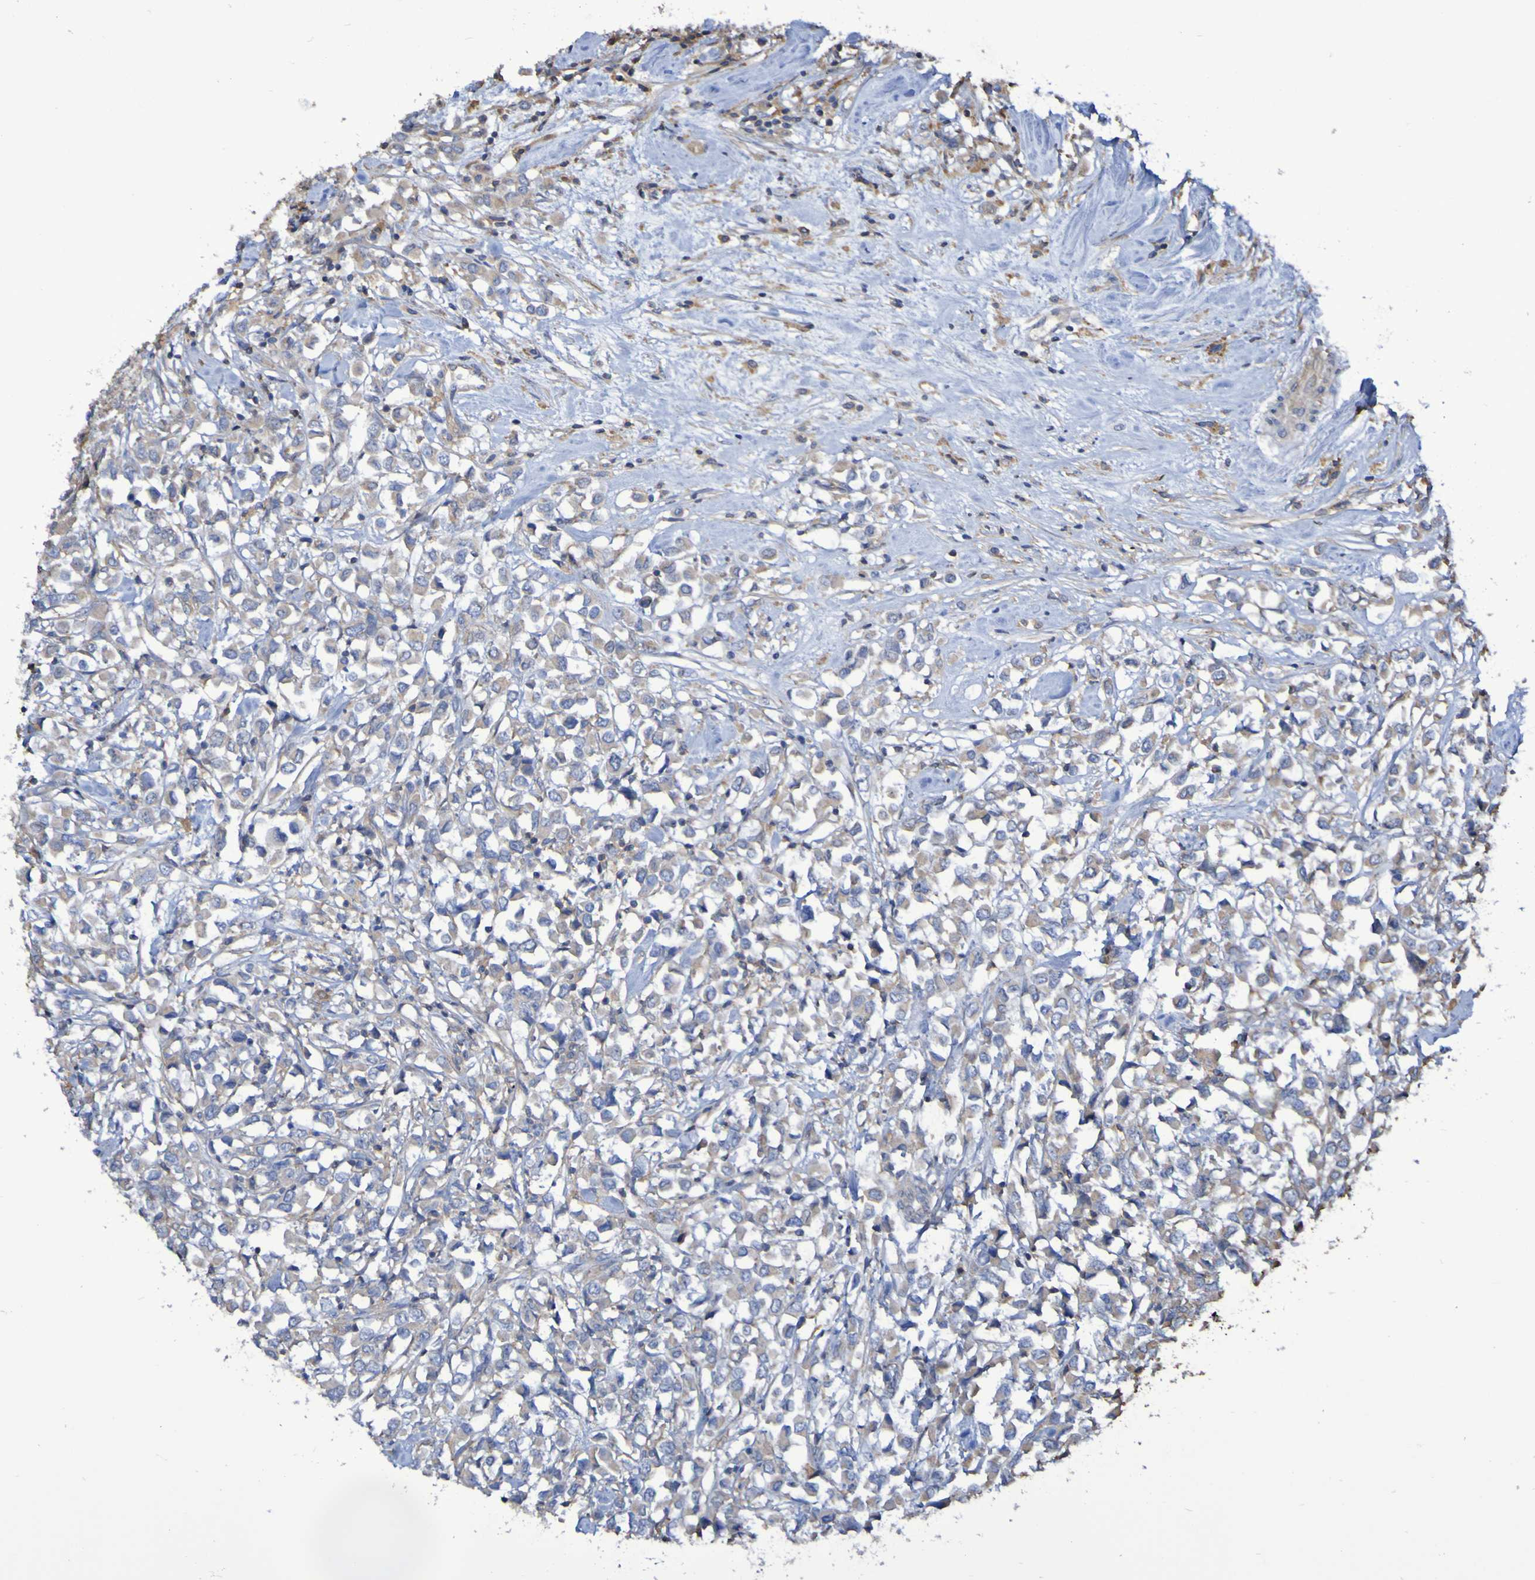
{"staining": {"intensity": "weak", "quantity": ">75%", "location": "cytoplasmic/membranous"}, "tissue": "breast cancer", "cell_type": "Tumor cells", "image_type": "cancer", "snomed": [{"axis": "morphology", "description": "Duct carcinoma"}, {"axis": "topography", "description": "Breast"}], "caption": "Human breast infiltrating ductal carcinoma stained with a brown dye displays weak cytoplasmic/membranous positive staining in about >75% of tumor cells.", "gene": "SYNJ1", "patient": {"sex": "female", "age": 61}}